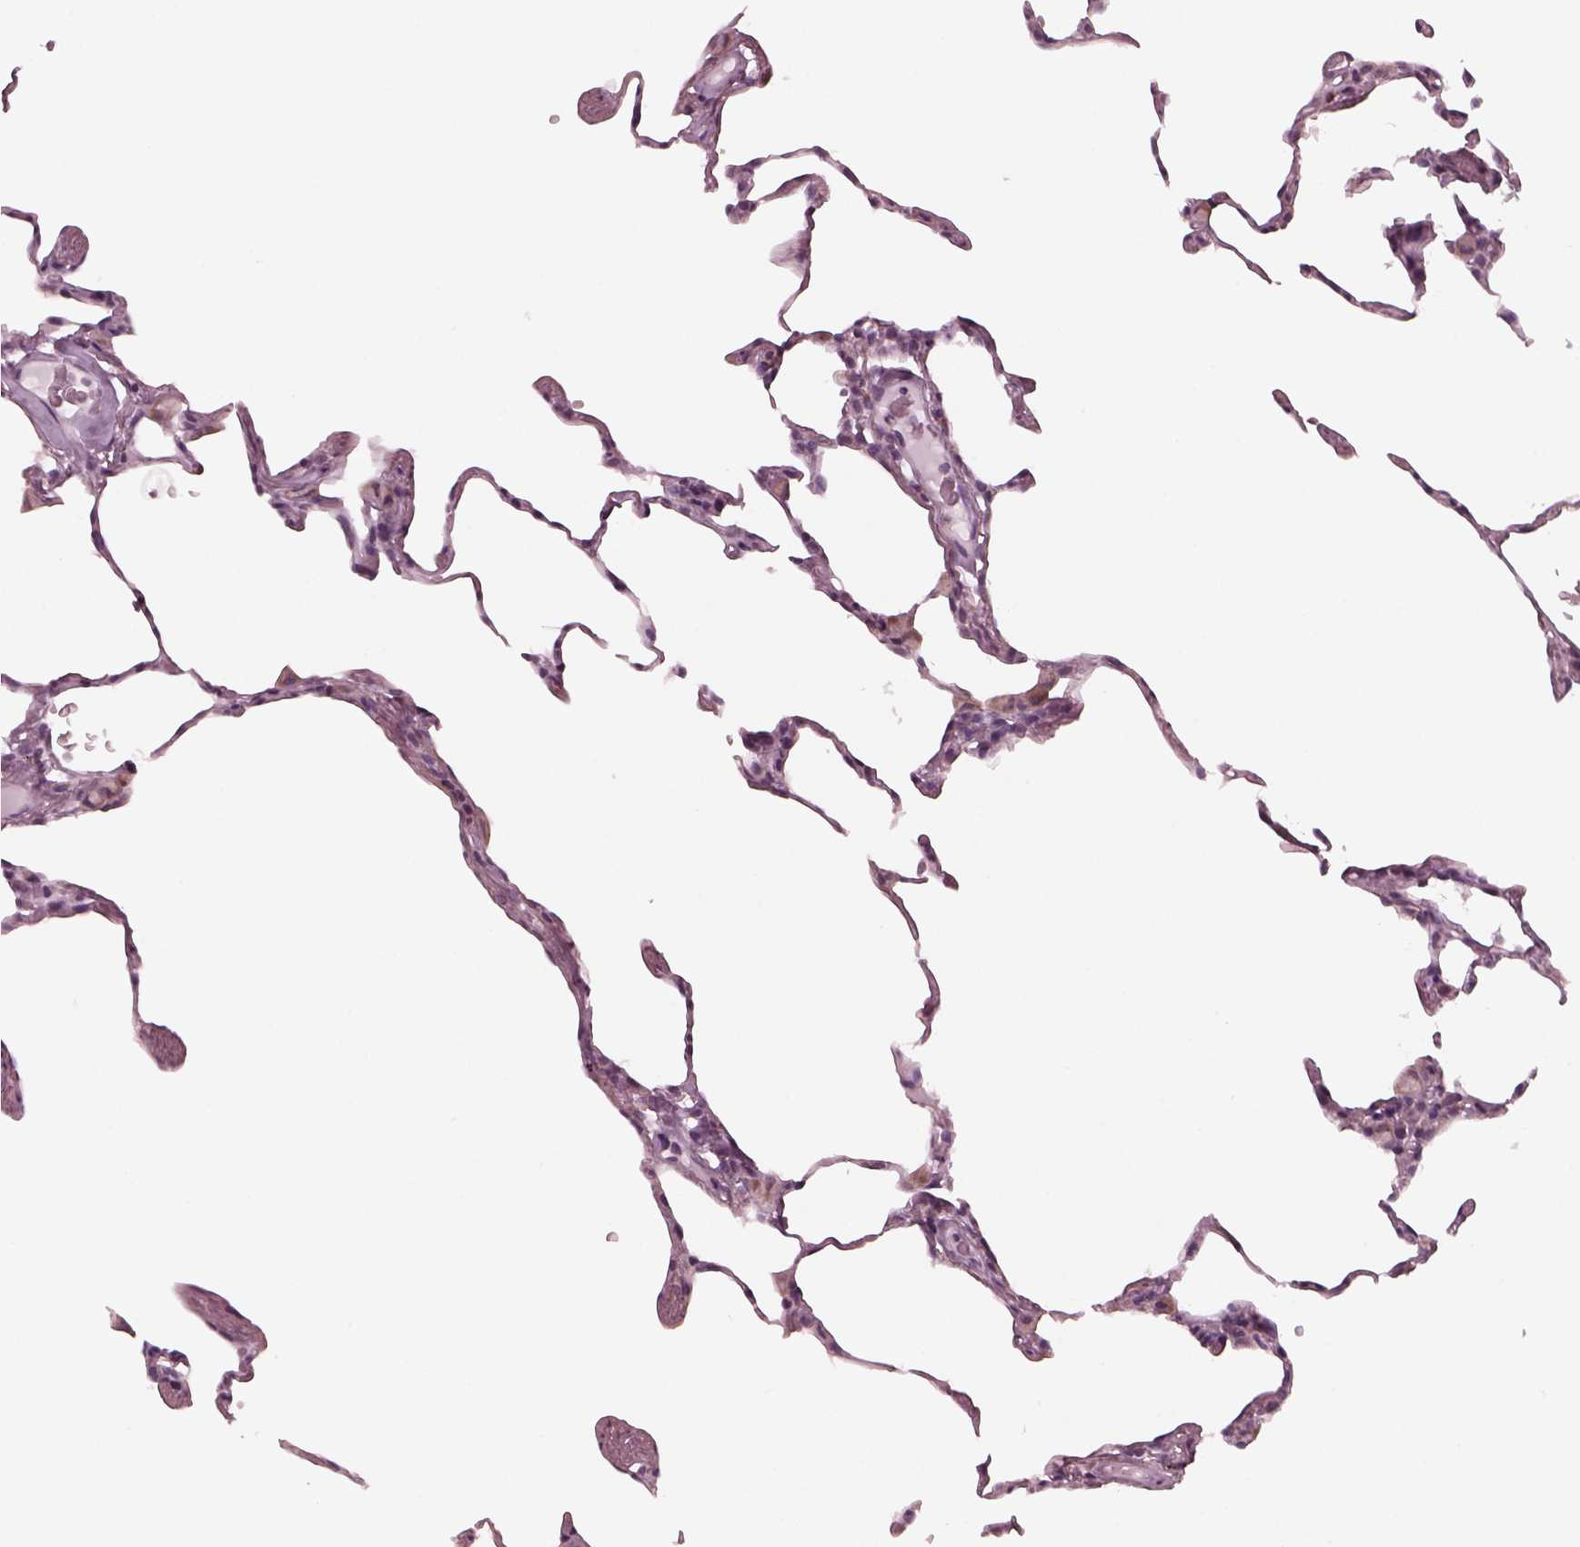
{"staining": {"intensity": "negative", "quantity": "none", "location": "none"}, "tissue": "lung", "cell_type": "Alveolar cells", "image_type": "normal", "snomed": [{"axis": "morphology", "description": "Normal tissue, NOS"}, {"axis": "topography", "description": "Lung"}], "caption": "Immunohistochemistry photomicrograph of unremarkable lung stained for a protein (brown), which demonstrates no positivity in alveolar cells. Nuclei are stained in blue.", "gene": "CELSR3", "patient": {"sex": "female", "age": 57}}